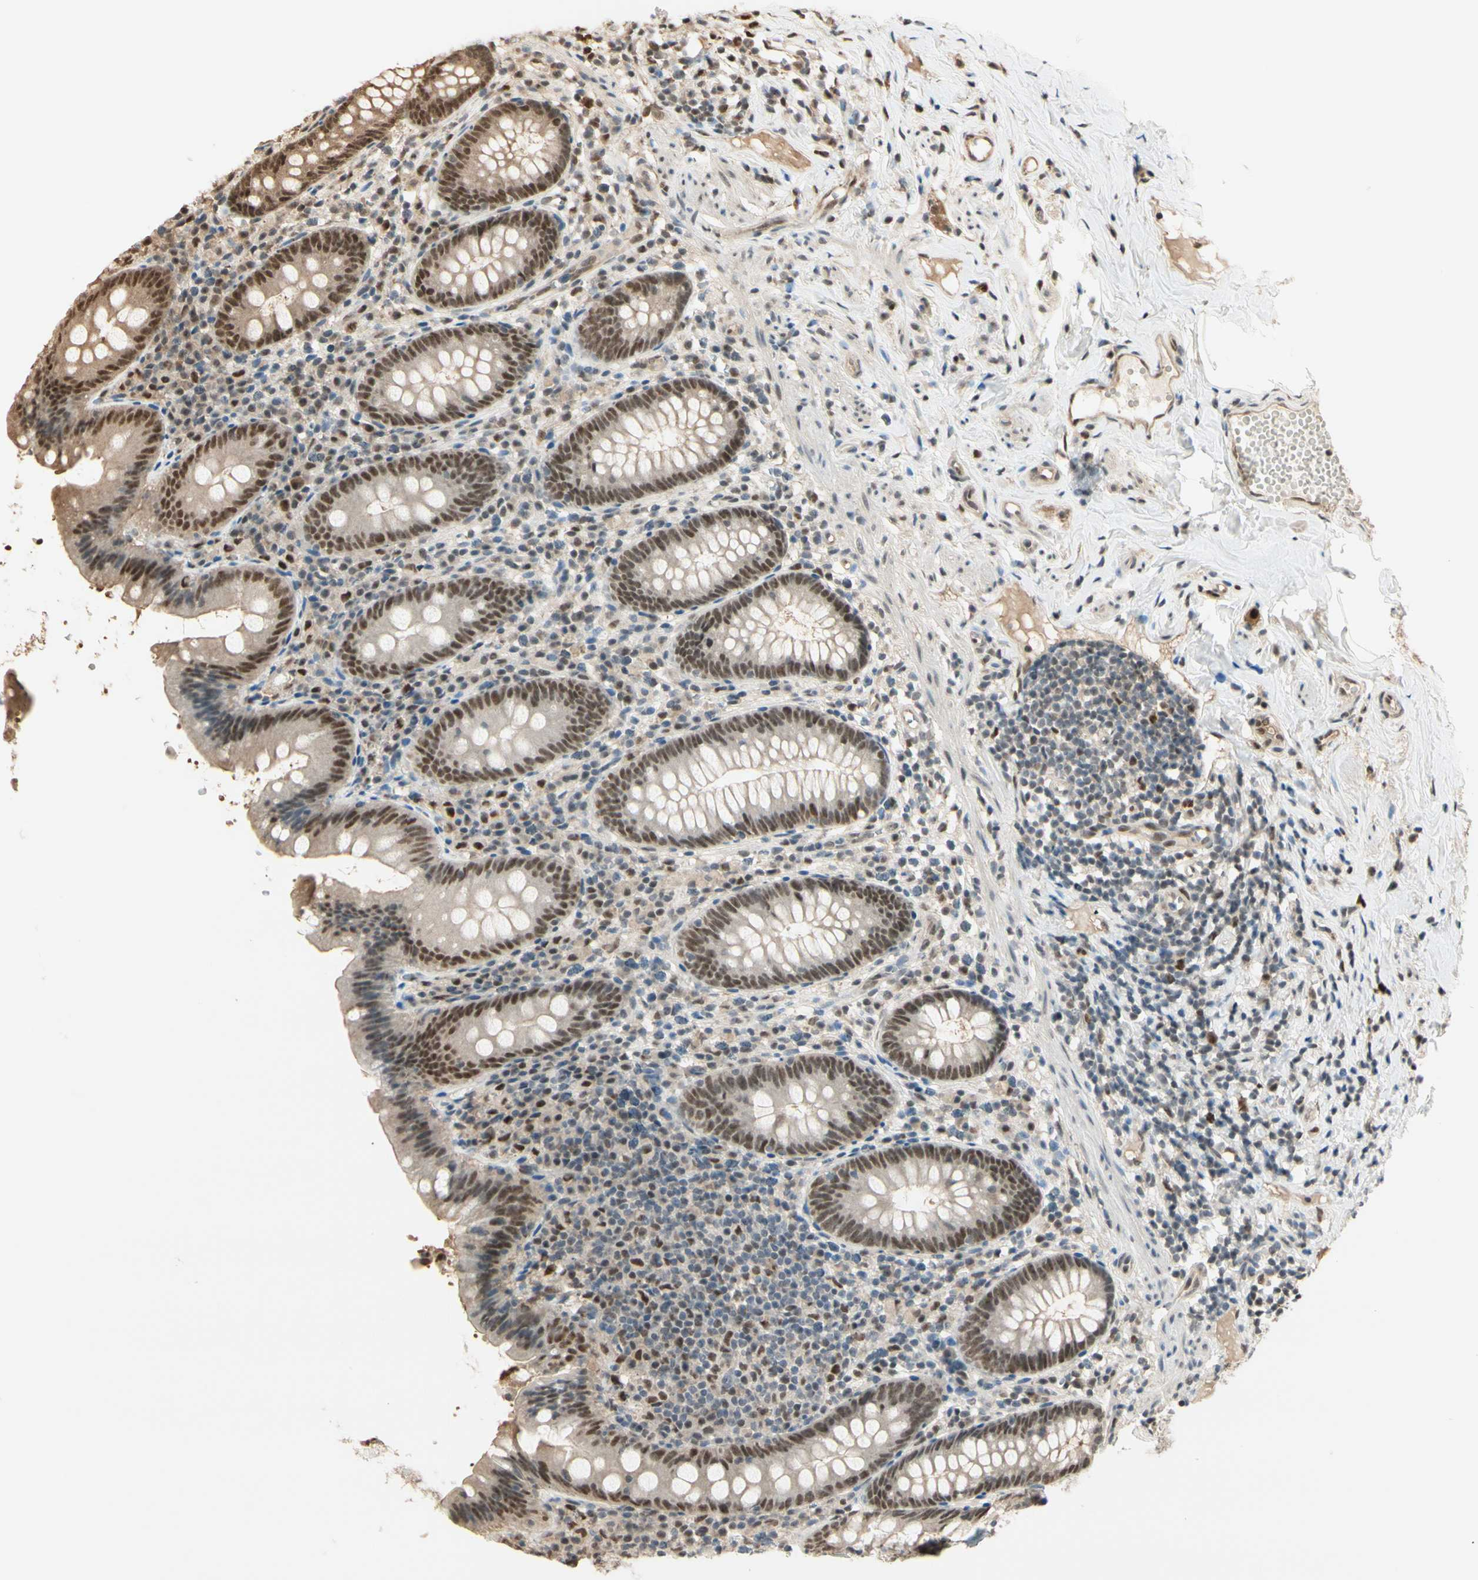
{"staining": {"intensity": "moderate", "quantity": ">75%", "location": "cytoplasmic/membranous,nuclear"}, "tissue": "appendix", "cell_type": "Glandular cells", "image_type": "normal", "snomed": [{"axis": "morphology", "description": "Normal tissue, NOS"}, {"axis": "topography", "description": "Appendix"}], "caption": "The image shows staining of normal appendix, revealing moderate cytoplasmic/membranous,nuclear protein positivity (brown color) within glandular cells.", "gene": "HSF1", "patient": {"sex": "male", "age": 52}}